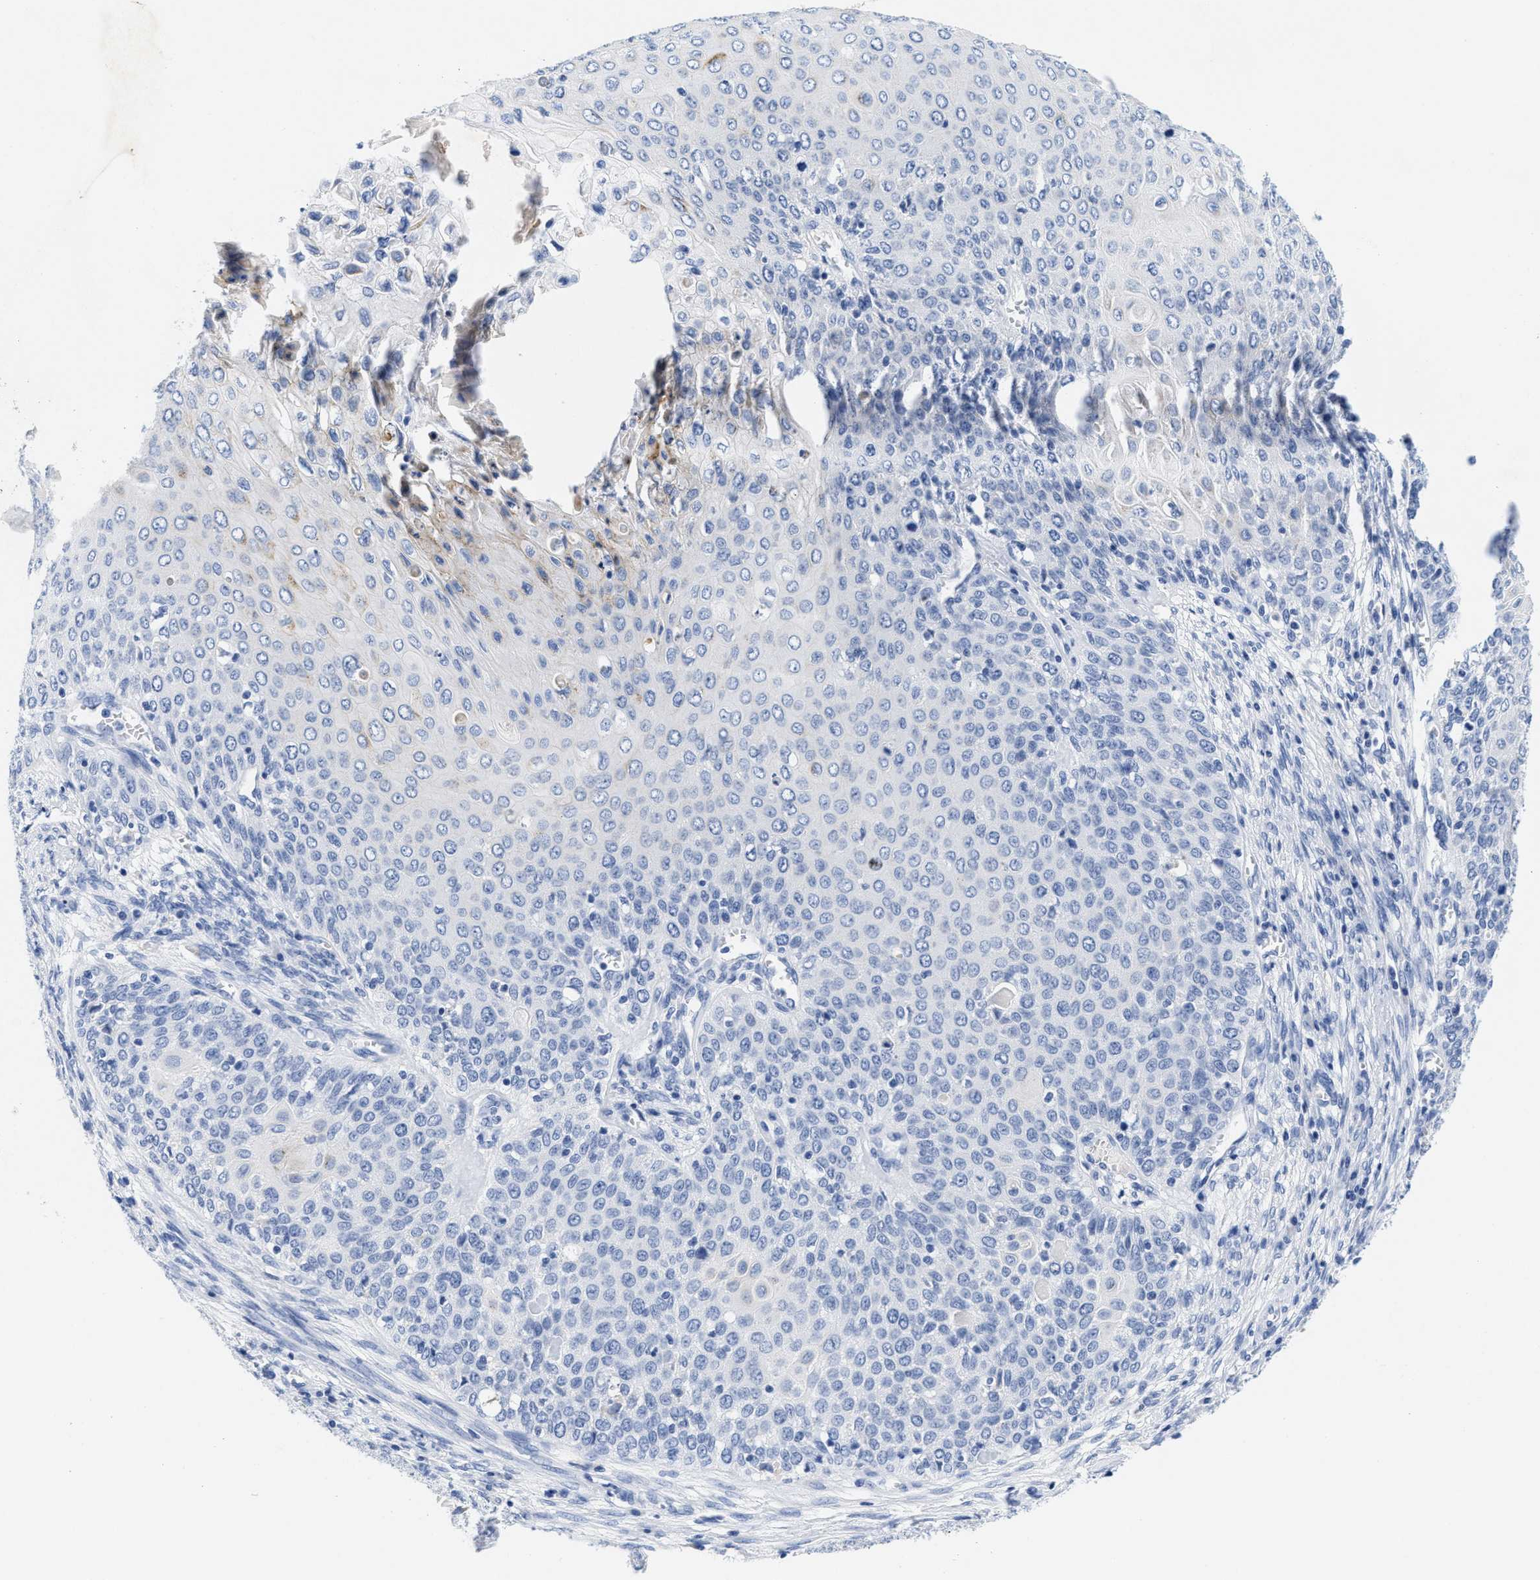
{"staining": {"intensity": "negative", "quantity": "none", "location": "none"}, "tissue": "cervical cancer", "cell_type": "Tumor cells", "image_type": "cancer", "snomed": [{"axis": "morphology", "description": "Squamous cell carcinoma, NOS"}, {"axis": "topography", "description": "Cervix"}], "caption": "Human squamous cell carcinoma (cervical) stained for a protein using immunohistochemistry (IHC) shows no expression in tumor cells.", "gene": "TTC3", "patient": {"sex": "female", "age": 39}}